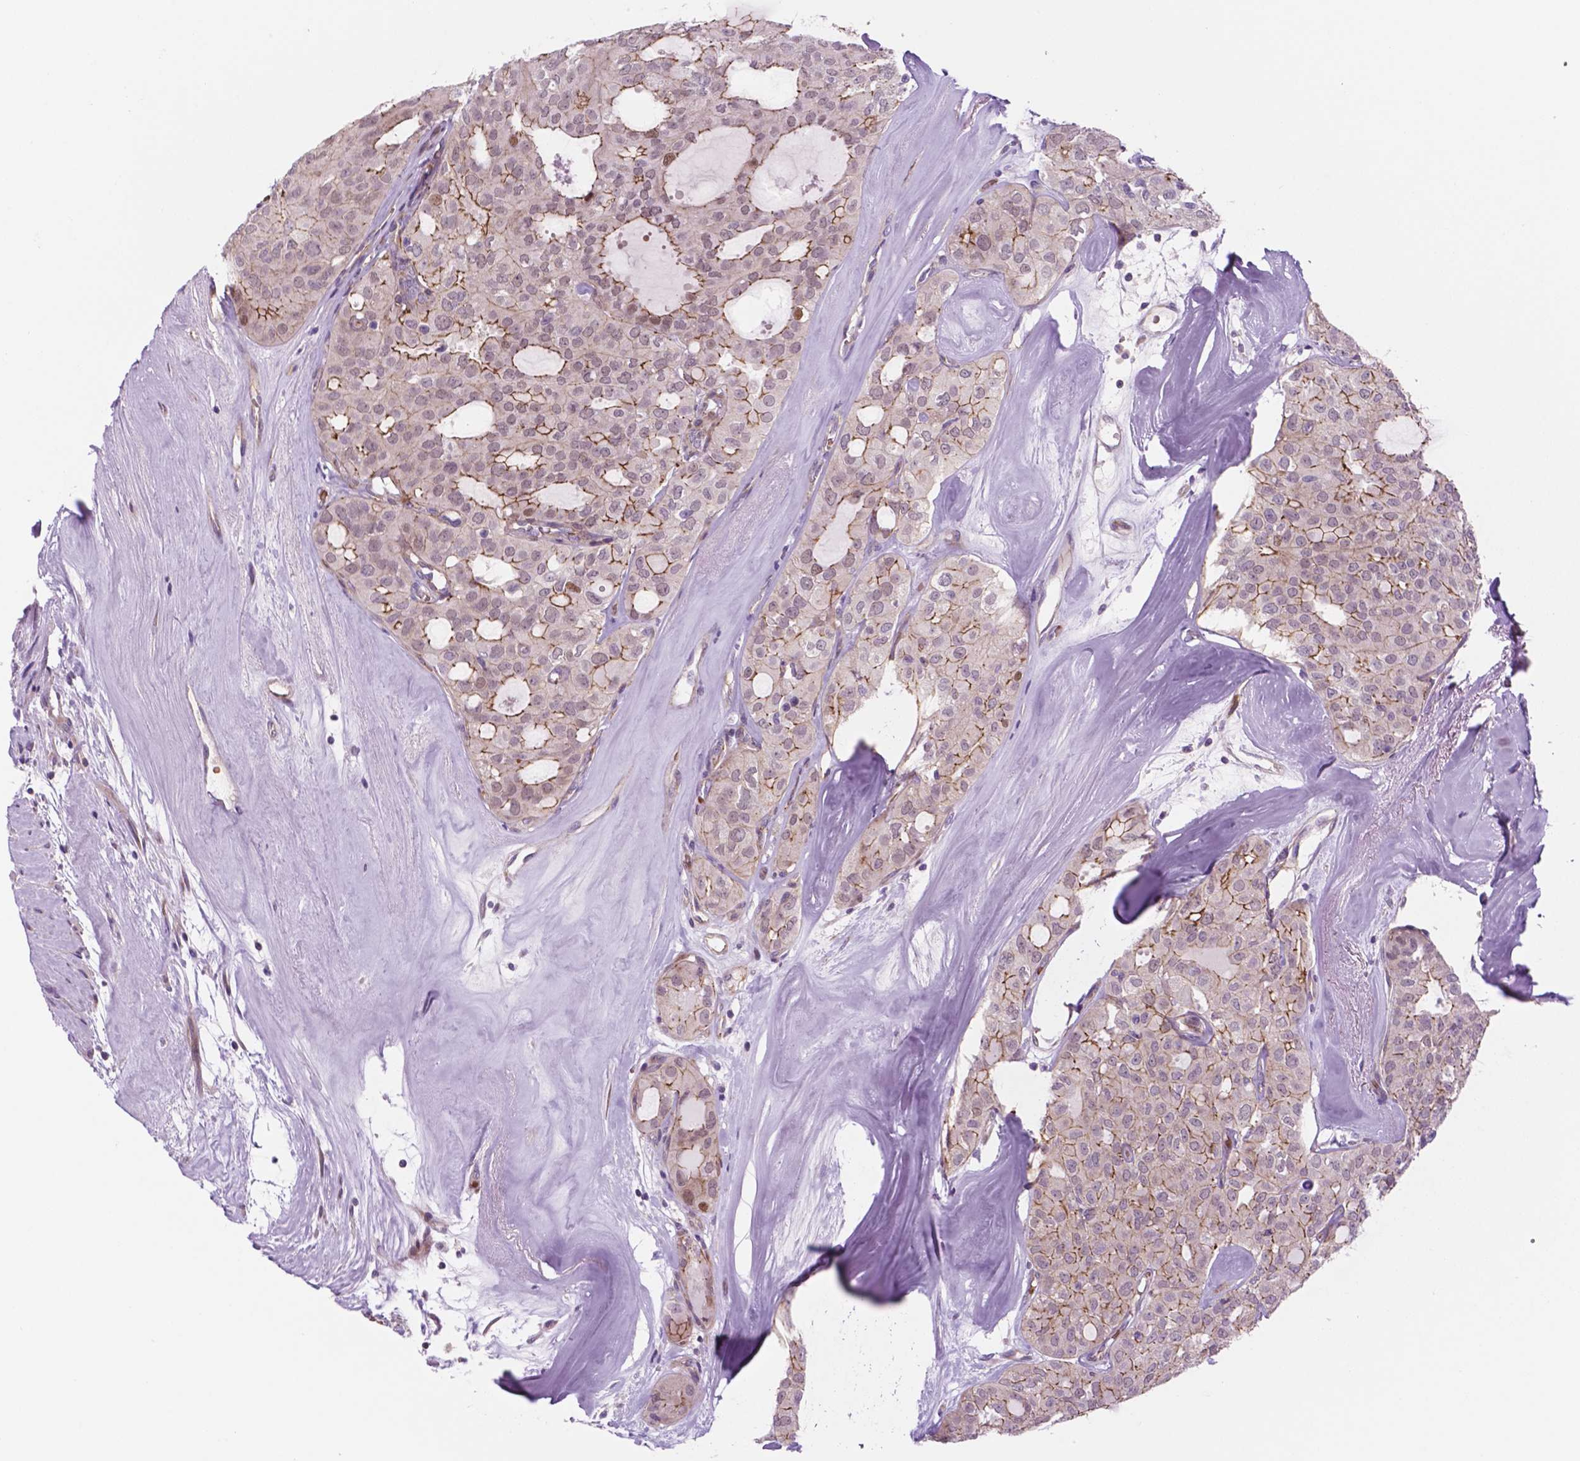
{"staining": {"intensity": "moderate", "quantity": "25%-75%", "location": "cytoplasmic/membranous"}, "tissue": "thyroid cancer", "cell_type": "Tumor cells", "image_type": "cancer", "snomed": [{"axis": "morphology", "description": "Follicular adenoma carcinoma, NOS"}, {"axis": "topography", "description": "Thyroid gland"}], "caption": "Follicular adenoma carcinoma (thyroid) stained with a protein marker shows moderate staining in tumor cells.", "gene": "RND3", "patient": {"sex": "male", "age": 75}}